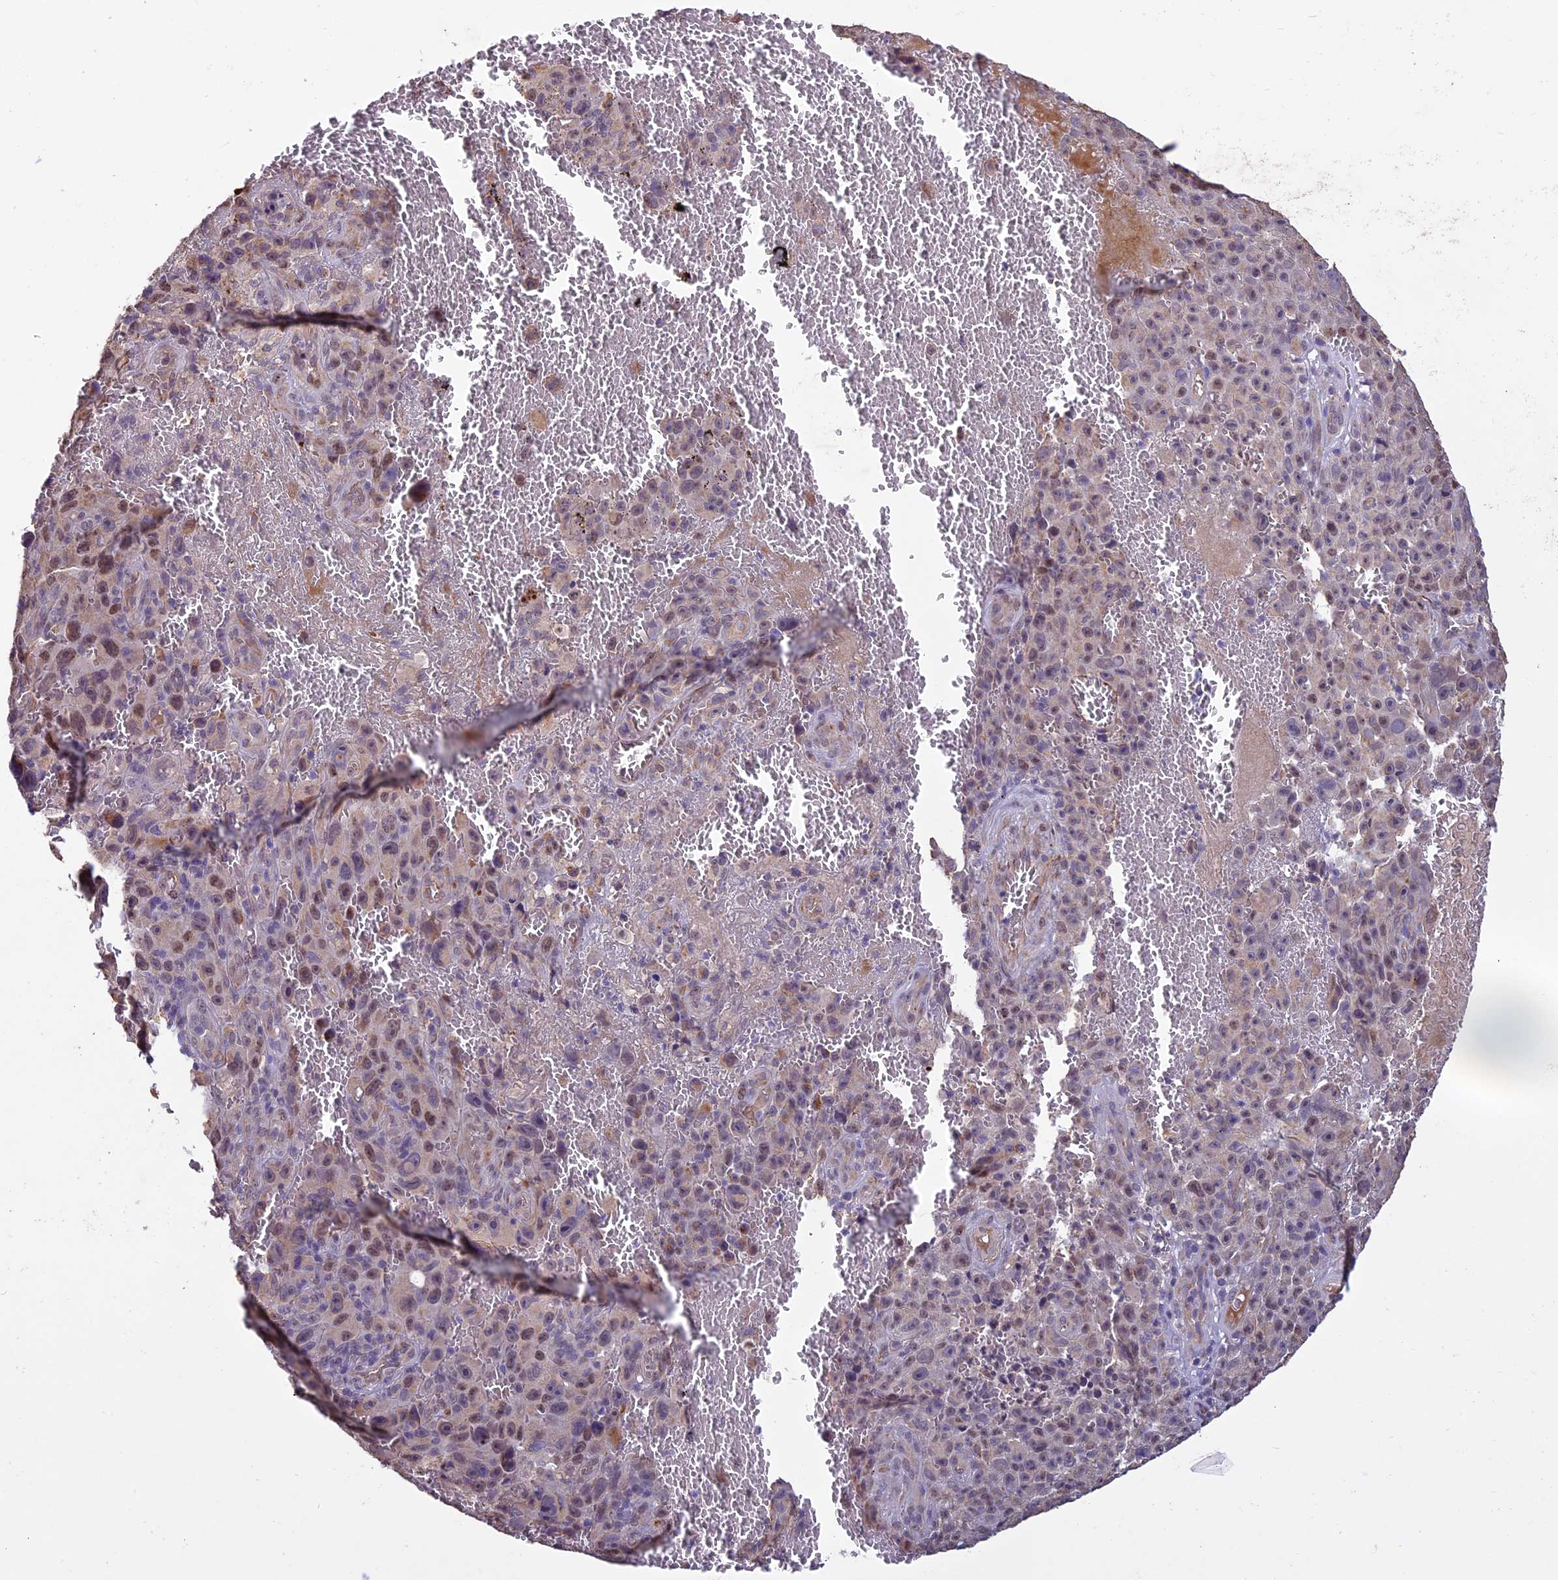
{"staining": {"intensity": "moderate", "quantity": "25%-75%", "location": "nuclear"}, "tissue": "melanoma", "cell_type": "Tumor cells", "image_type": "cancer", "snomed": [{"axis": "morphology", "description": "Malignant melanoma, NOS"}, {"axis": "topography", "description": "Skin"}], "caption": "Melanoma was stained to show a protein in brown. There is medium levels of moderate nuclear staining in approximately 25%-75% of tumor cells. The staining was performed using DAB, with brown indicating positive protein expression. Nuclei are stained blue with hematoxylin.", "gene": "C3orf70", "patient": {"sex": "female", "age": 82}}